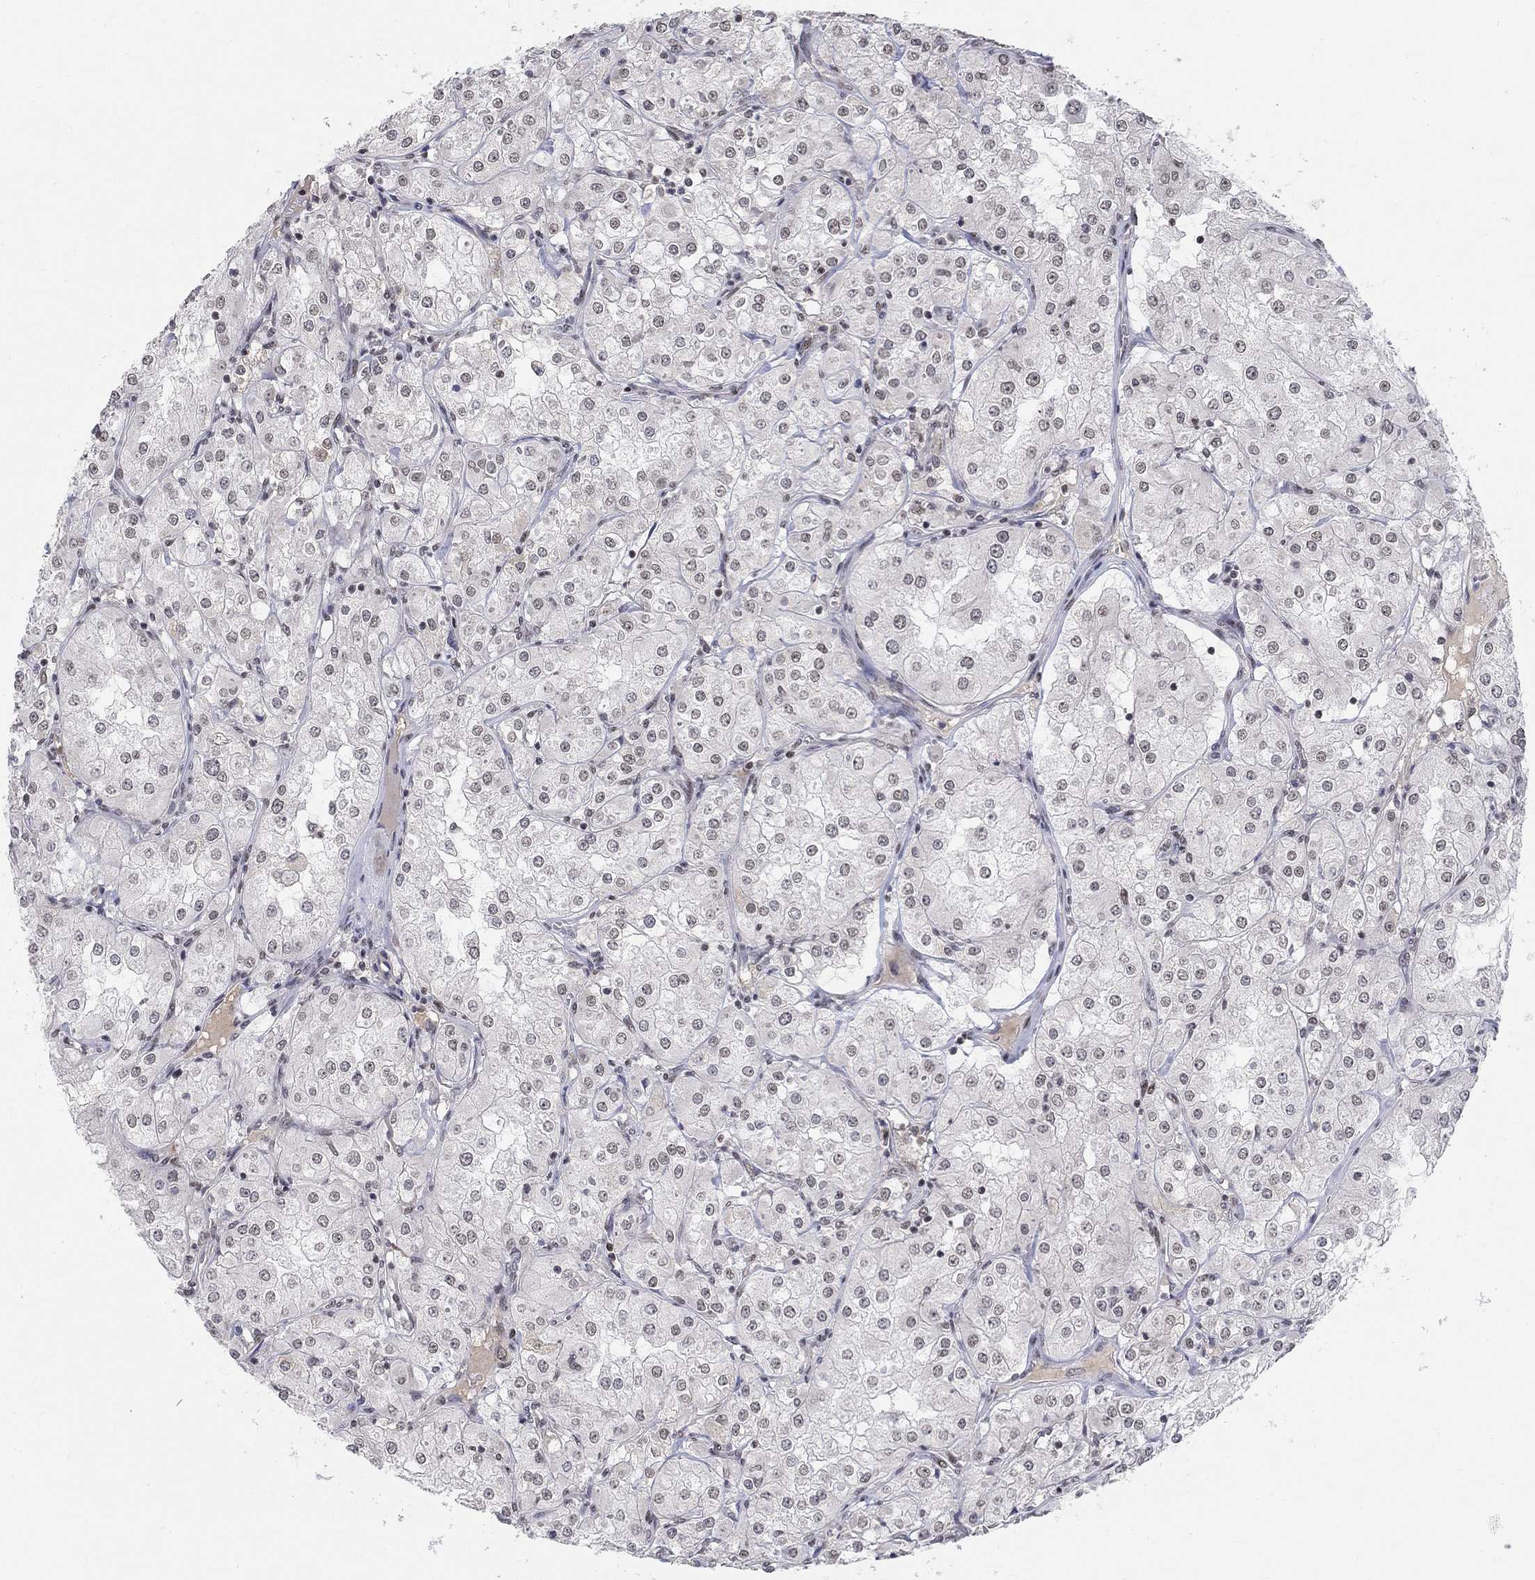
{"staining": {"intensity": "negative", "quantity": "none", "location": "none"}, "tissue": "renal cancer", "cell_type": "Tumor cells", "image_type": "cancer", "snomed": [{"axis": "morphology", "description": "Adenocarcinoma, NOS"}, {"axis": "topography", "description": "Kidney"}], "caption": "Immunohistochemistry histopathology image of neoplastic tissue: renal cancer stained with DAB displays no significant protein expression in tumor cells.", "gene": "KLF12", "patient": {"sex": "male", "age": 77}}